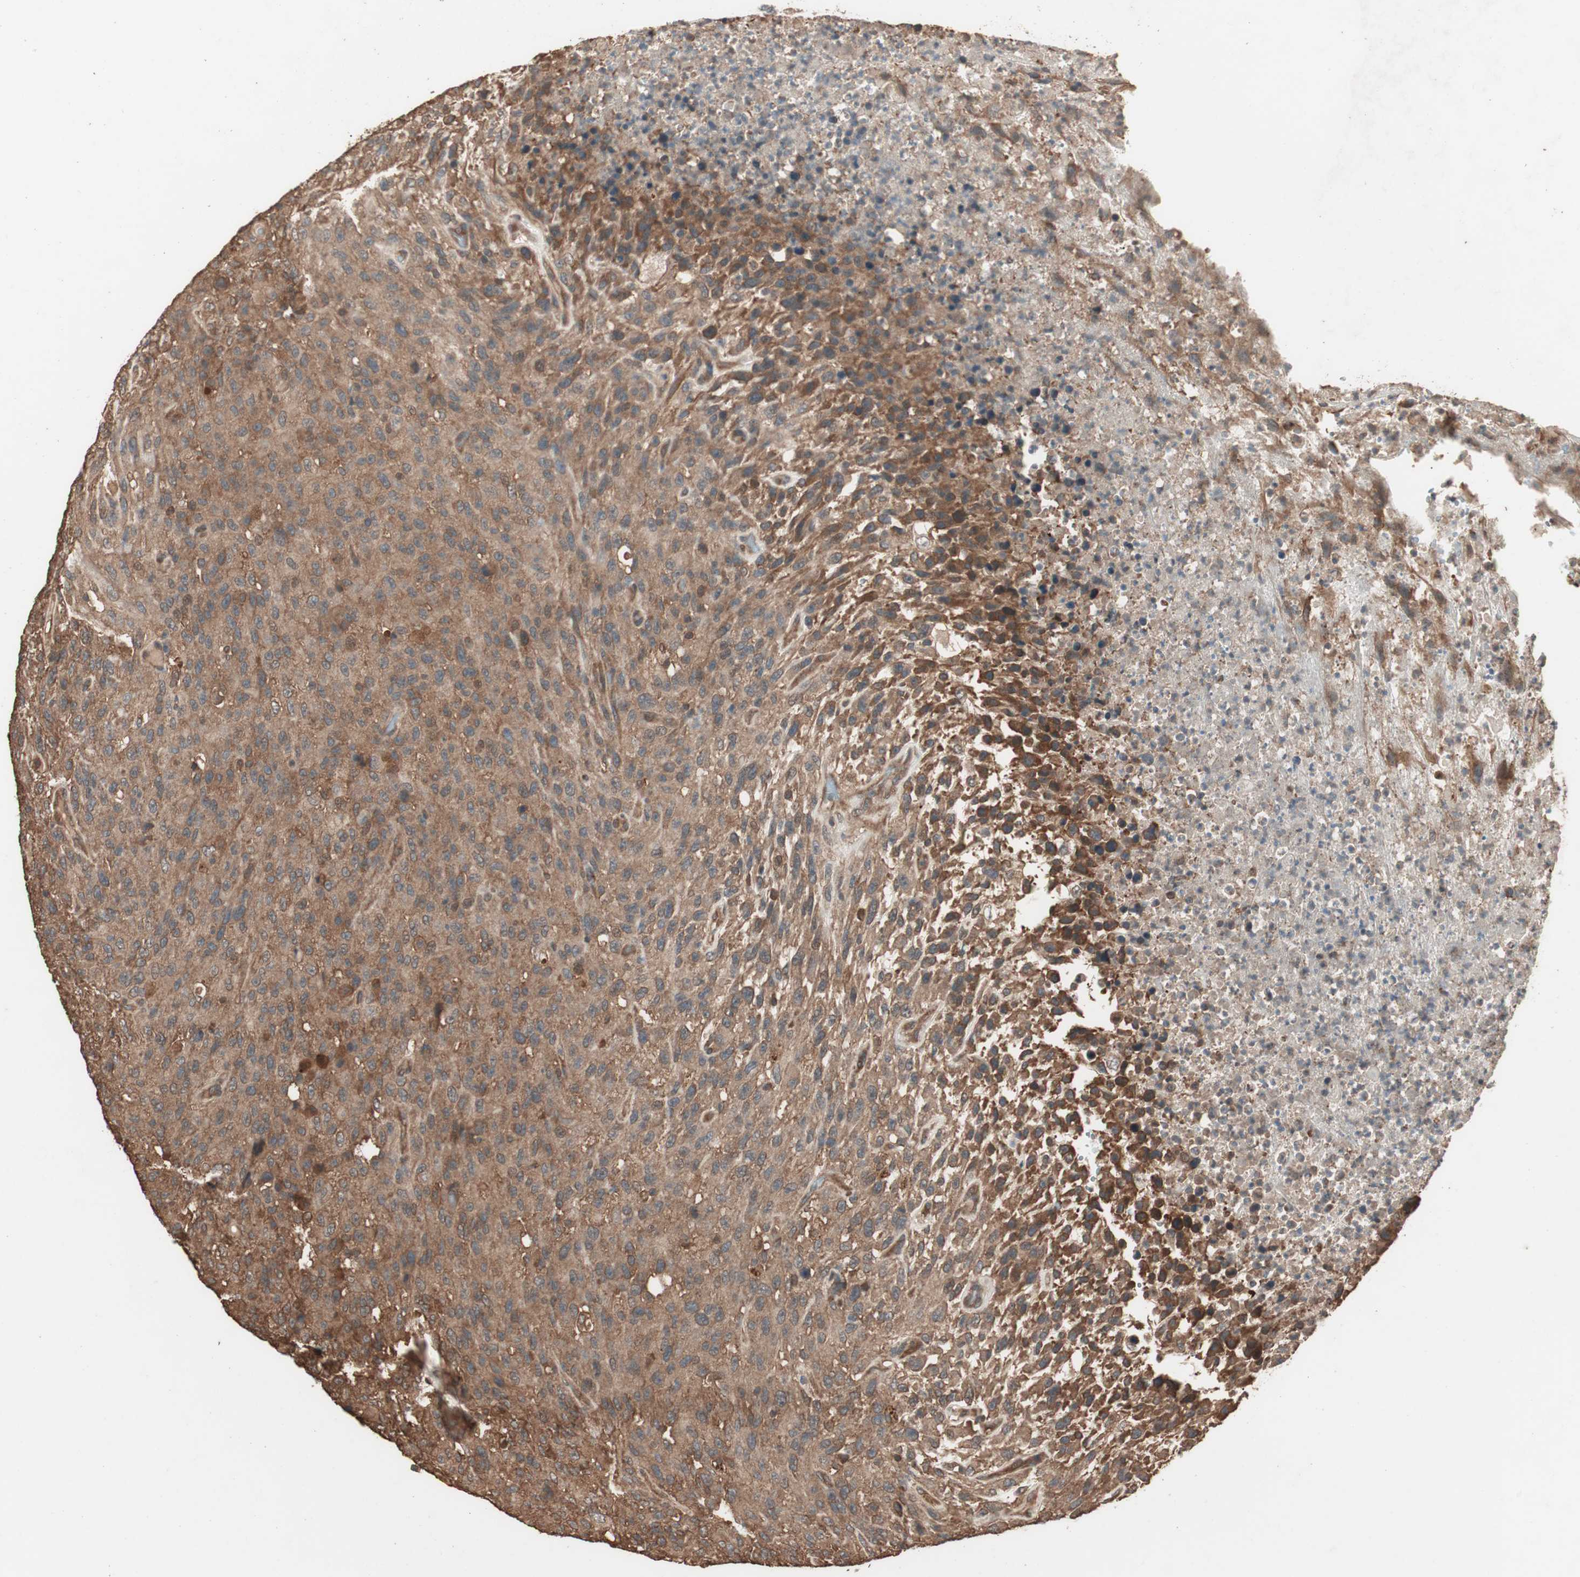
{"staining": {"intensity": "moderate", "quantity": ">75%", "location": "cytoplasmic/membranous"}, "tissue": "urothelial cancer", "cell_type": "Tumor cells", "image_type": "cancer", "snomed": [{"axis": "morphology", "description": "Urothelial carcinoma, High grade"}, {"axis": "topography", "description": "Urinary bladder"}], "caption": "Tumor cells display medium levels of moderate cytoplasmic/membranous positivity in approximately >75% of cells in urothelial cancer.", "gene": "CCN4", "patient": {"sex": "male", "age": 66}}